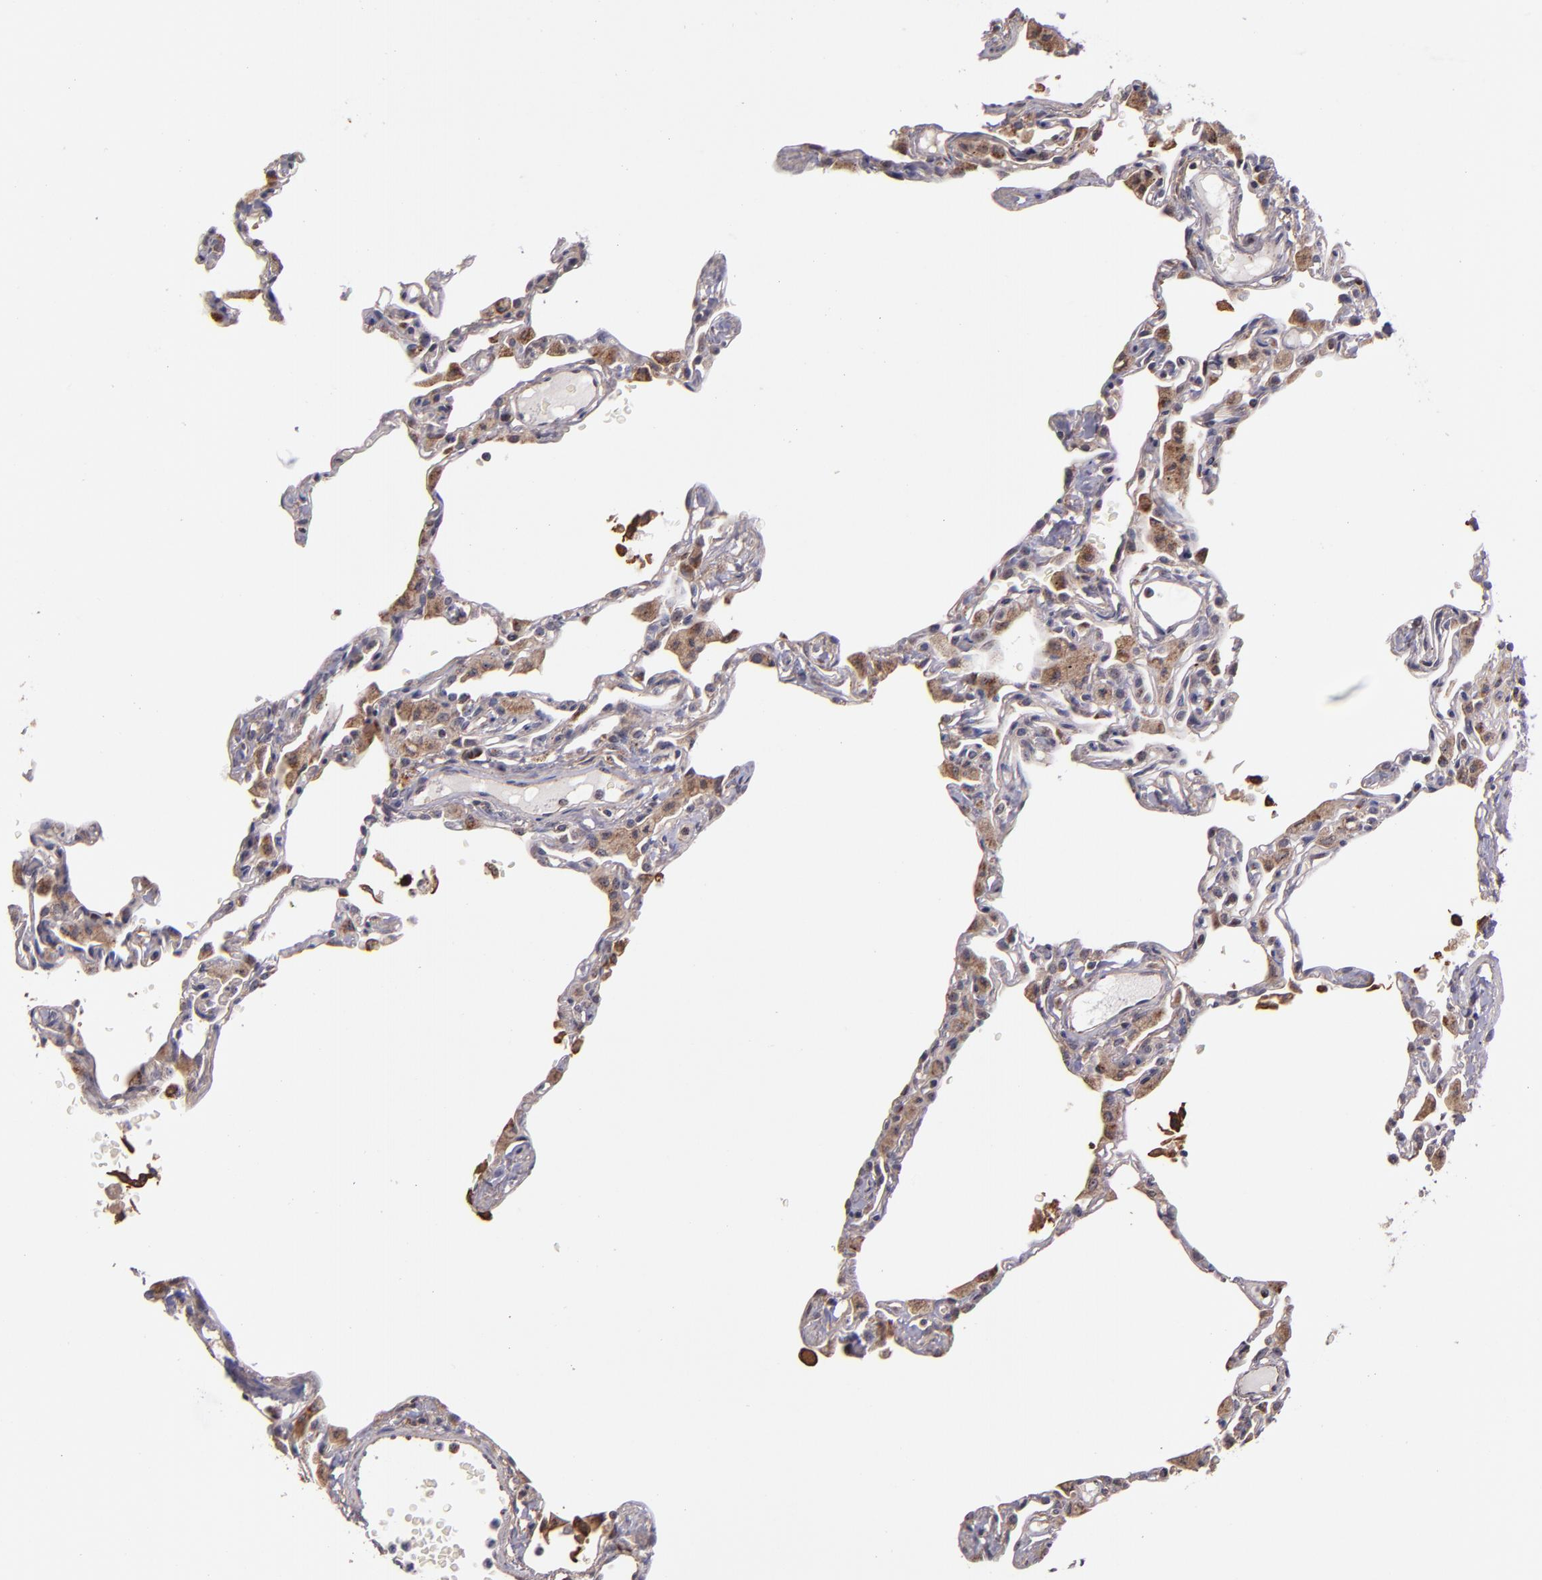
{"staining": {"intensity": "weak", "quantity": "25%-75%", "location": "cytoplasmic/membranous"}, "tissue": "lung", "cell_type": "Alveolar cells", "image_type": "normal", "snomed": [{"axis": "morphology", "description": "Normal tissue, NOS"}, {"axis": "topography", "description": "Lung"}], "caption": "IHC (DAB) staining of benign lung displays weak cytoplasmic/membranous protein positivity in about 25%-75% of alveolar cells. The staining was performed using DAB, with brown indicating positive protein expression. Nuclei are stained blue with hematoxylin.", "gene": "SHC1", "patient": {"sex": "female", "age": 49}}